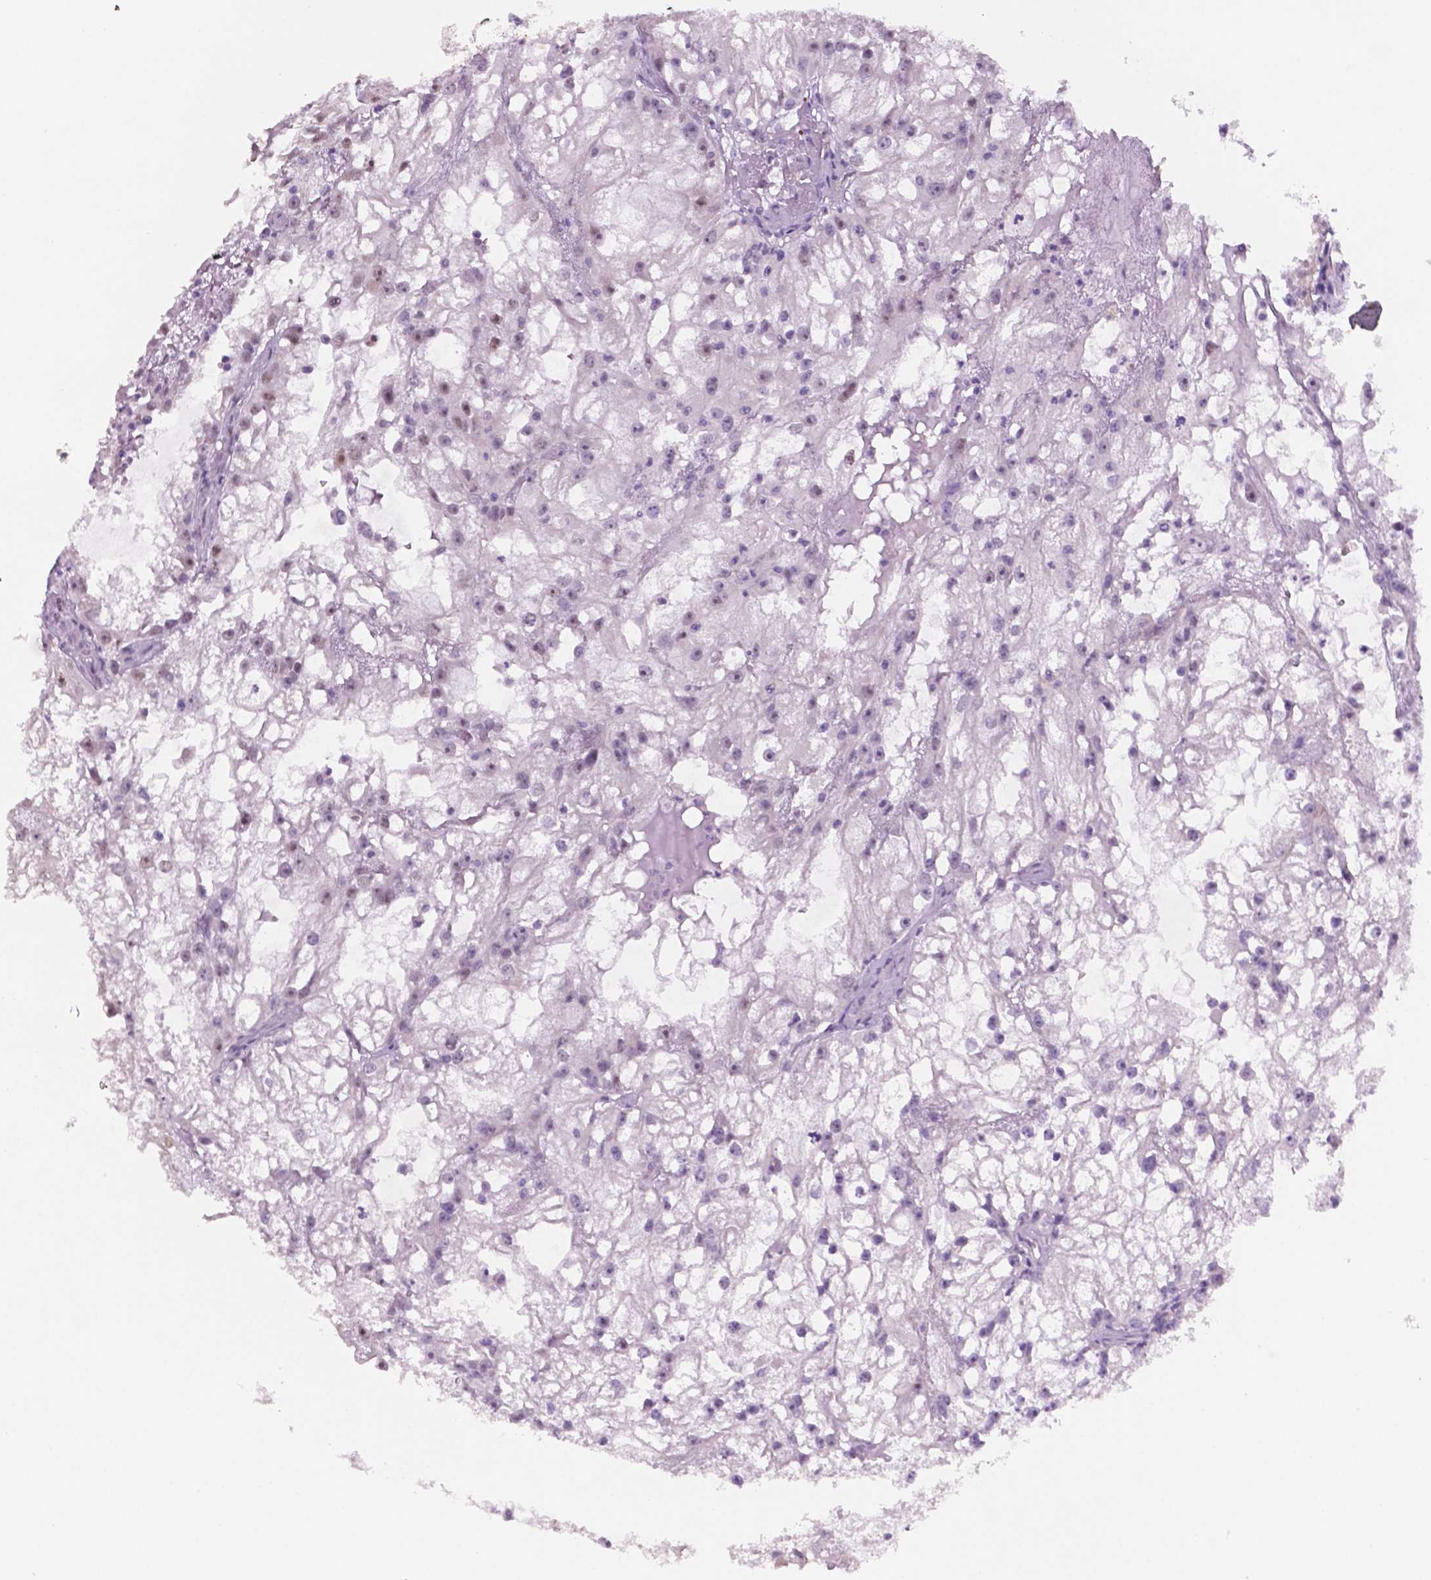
{"staining": {"intensity": "moderate", "quantity": "<25%", "location": "nuclear"}, "tissue": "renal cancer", "cell_type": "Tumor cells", "image_type": "cancer", "snomed": [{"axis": "morphology", "description": "Adenocarcinoma, NOS"}, {"axis": "topography", "description": "Kidney"}], "caption": "IHC photomicrograph of human adenocarcinoma (renal) stained for a protein (brown), which exhibits low levels of moderate nuclear positivity in approximately <25% of tumor cells.", "gene": "C18orf21", "patient": {"sex": "male", "age": 59}}